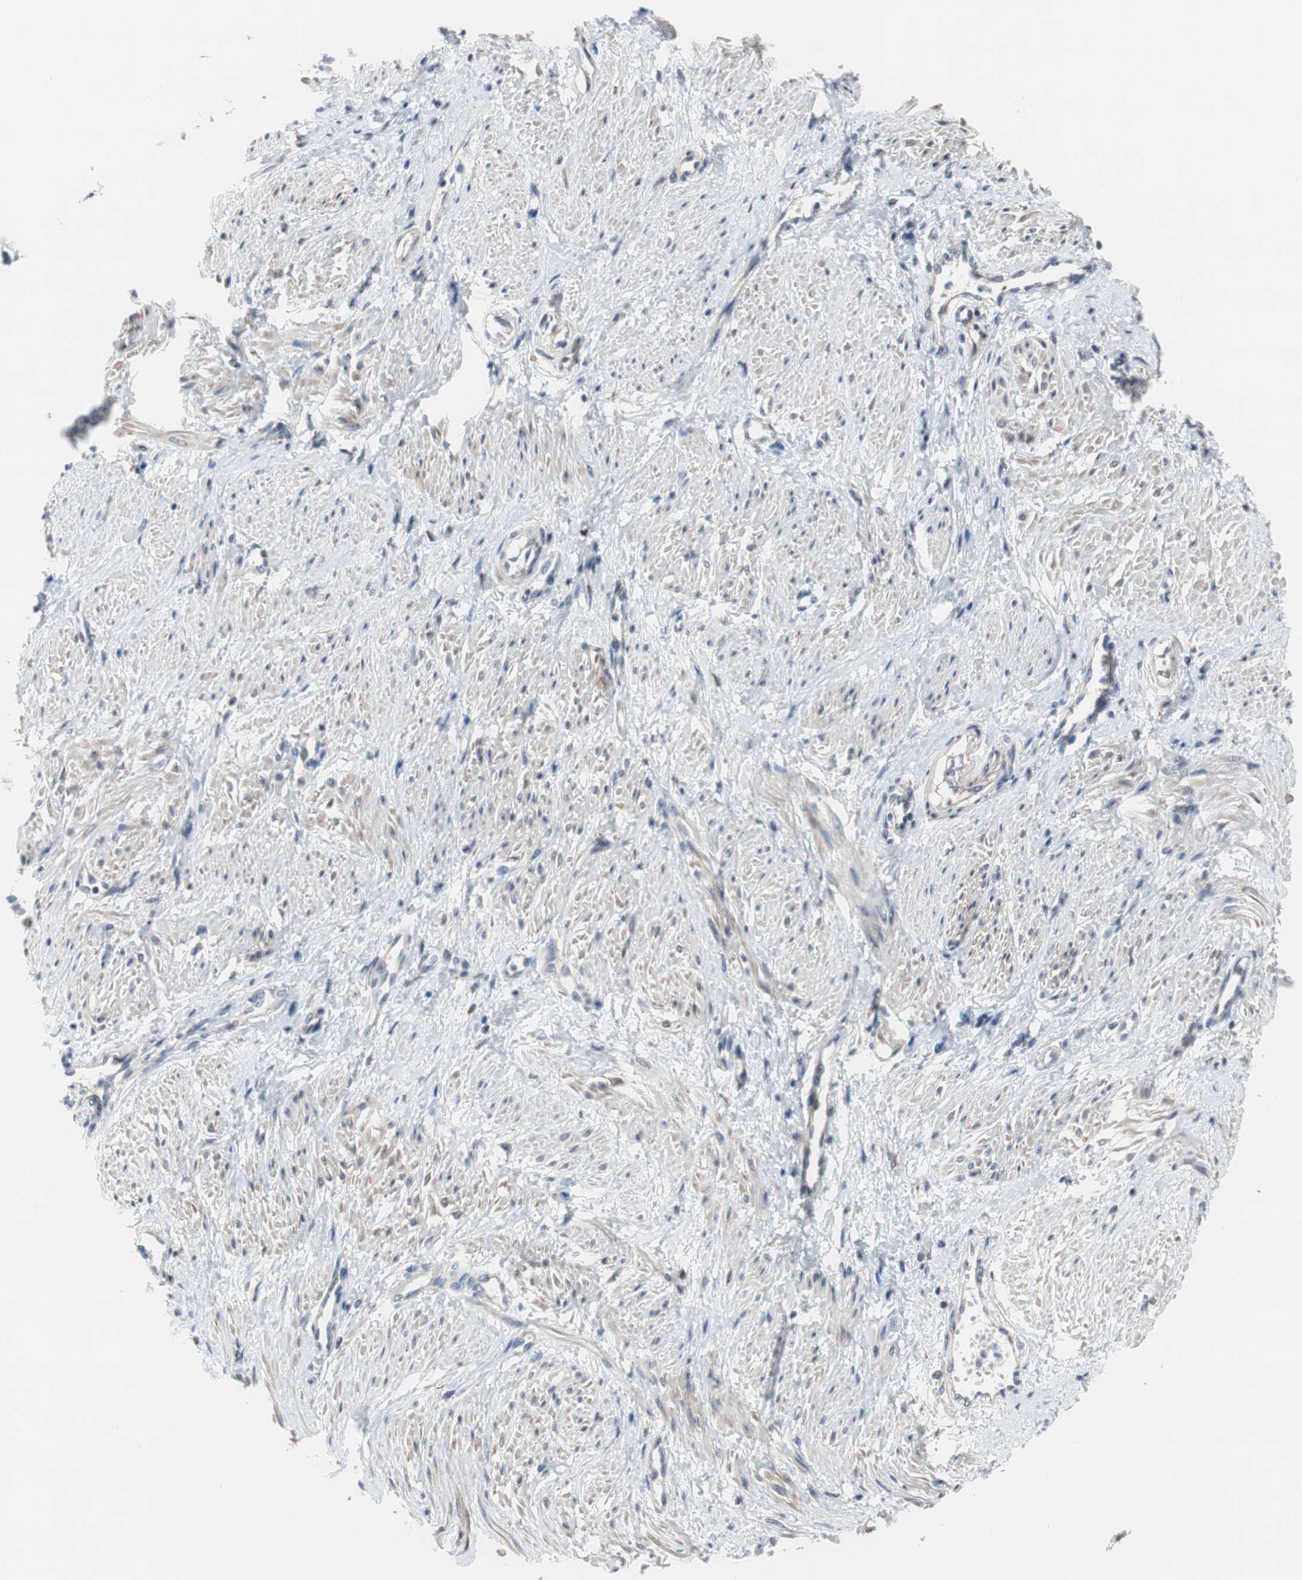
{"staining": {"intensity": "weak", "quantity": ">75%", "location": "cytoplasmic/membranous"}, "tissue": "smooth muscle", "cell_type": "Smooth muscle cells", "image_type": "normal", "snomed": [{"axis": "morphology", "description": "Normal tissue, NOS"}, {"axis": "topography", "description": "Smooth muscle"}, {"axis": "topography", "description": "Uterus"}], "caption": "Smooth muscle was stained to show a protein in brown. There is low levels of weak cytoplasmic/membranous expression in about >75% of smooth muscle cells. Using DAB (3,3'-diaminobenzidine) (brown) and hematoxylin (blue) stains, captured at high magnification using brightfield microscopy.", "gene": "KANSL1", "patient": {"sex": "female", "age": 39}}